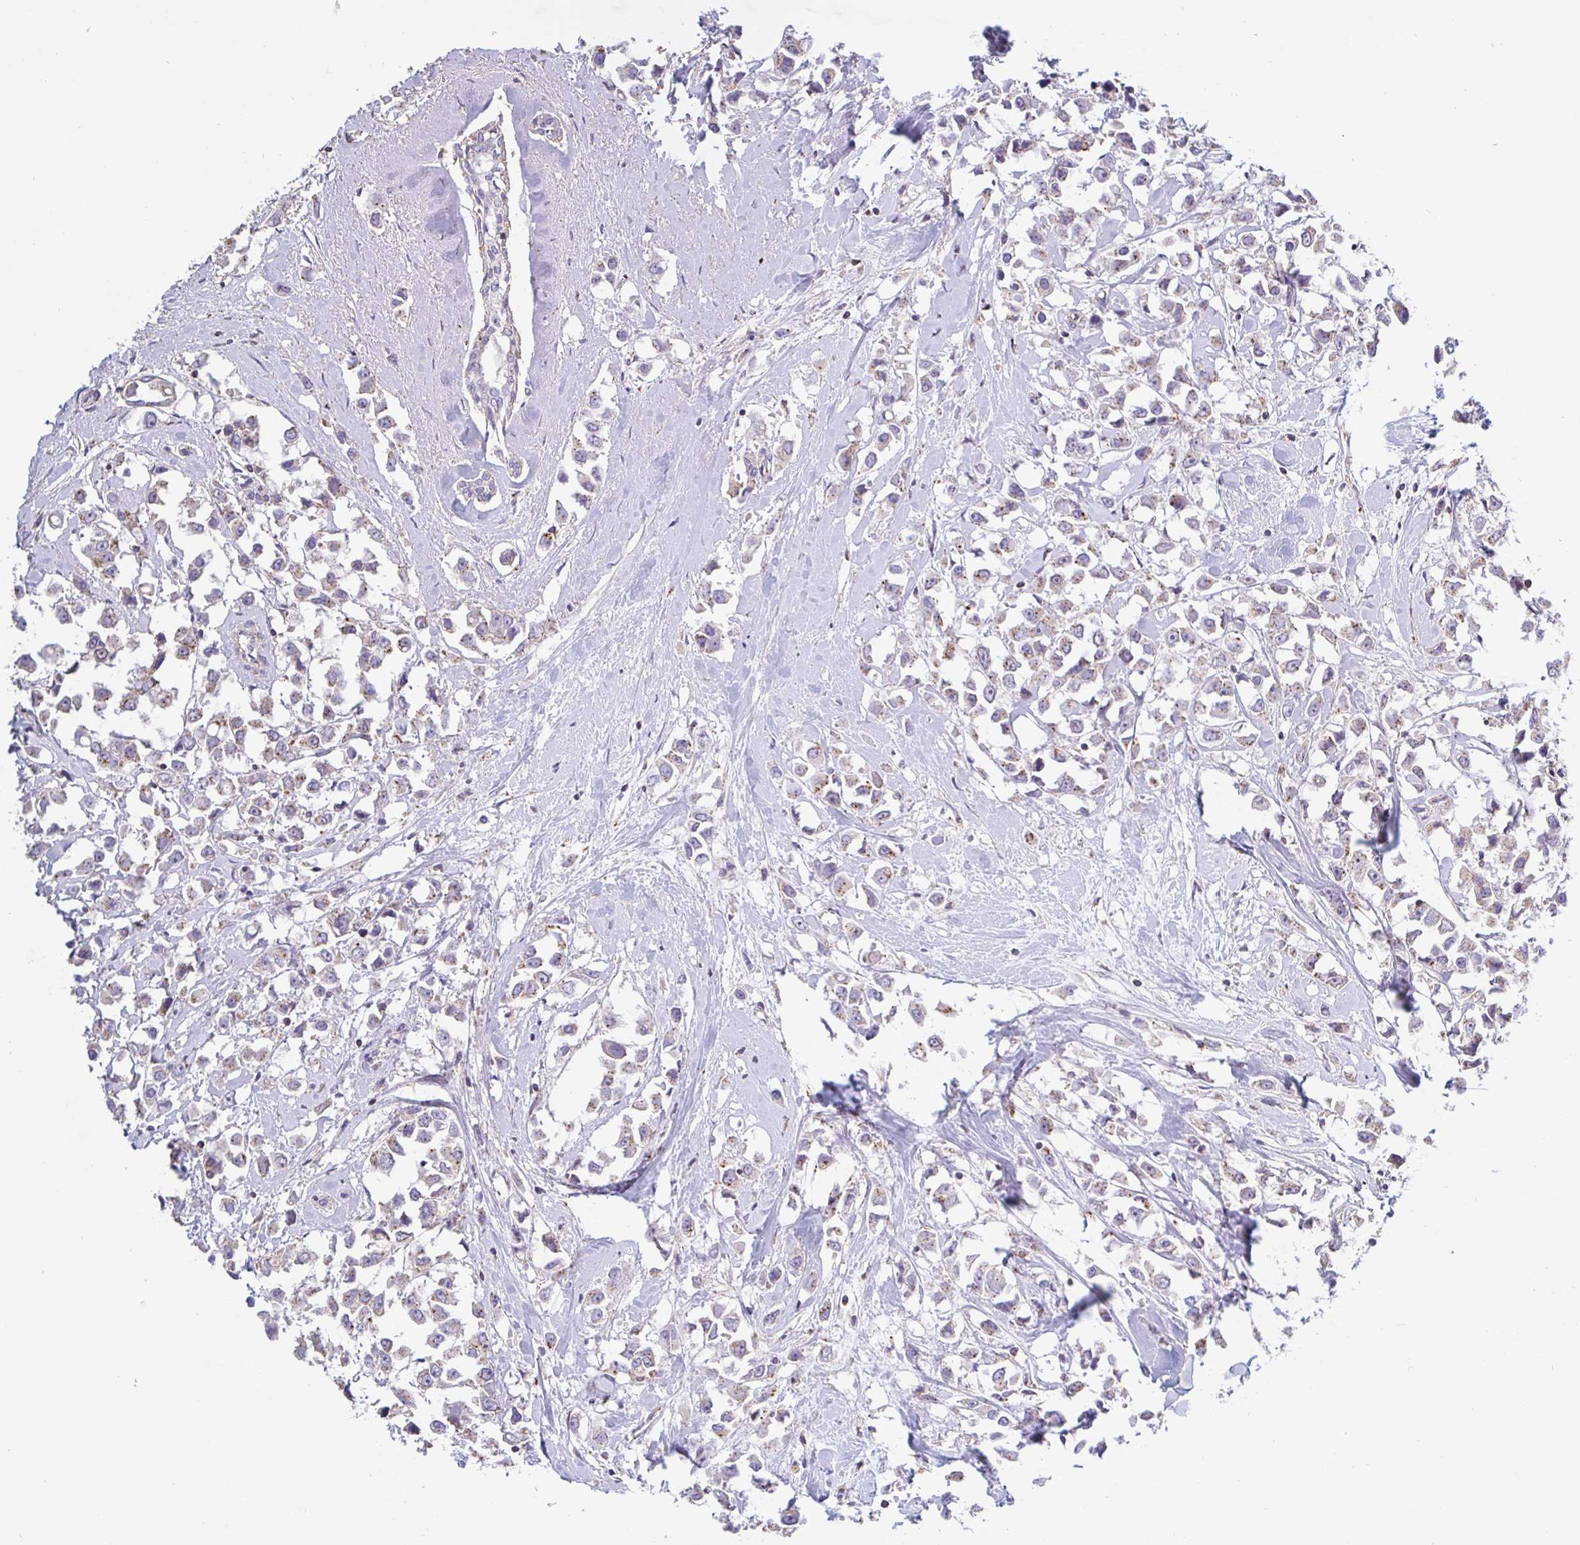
{"staining": {"intensity": "weak", "quantity": "25%-75%", "location": "cytoplasmic/membranous"}, "tissue": "breast cancer", "cell_type": "Tumor cells", "image_type": "cancer", "snomed": [{"axis": "morphology", "description": "Duct carcinoma"}, {"axis": "topography", "description": "Breast"}], "caption": "Immunohistochemistry image of human breast cancer (infiltrating ductal carcinoma) stained for a protein (brown), which reveals low levels of weak cytoplasmic/membranous positivity in about 25%-75% of tumor cells.", "gene": "CHMP5", "patient": {"sex": "female", "age": 61}}